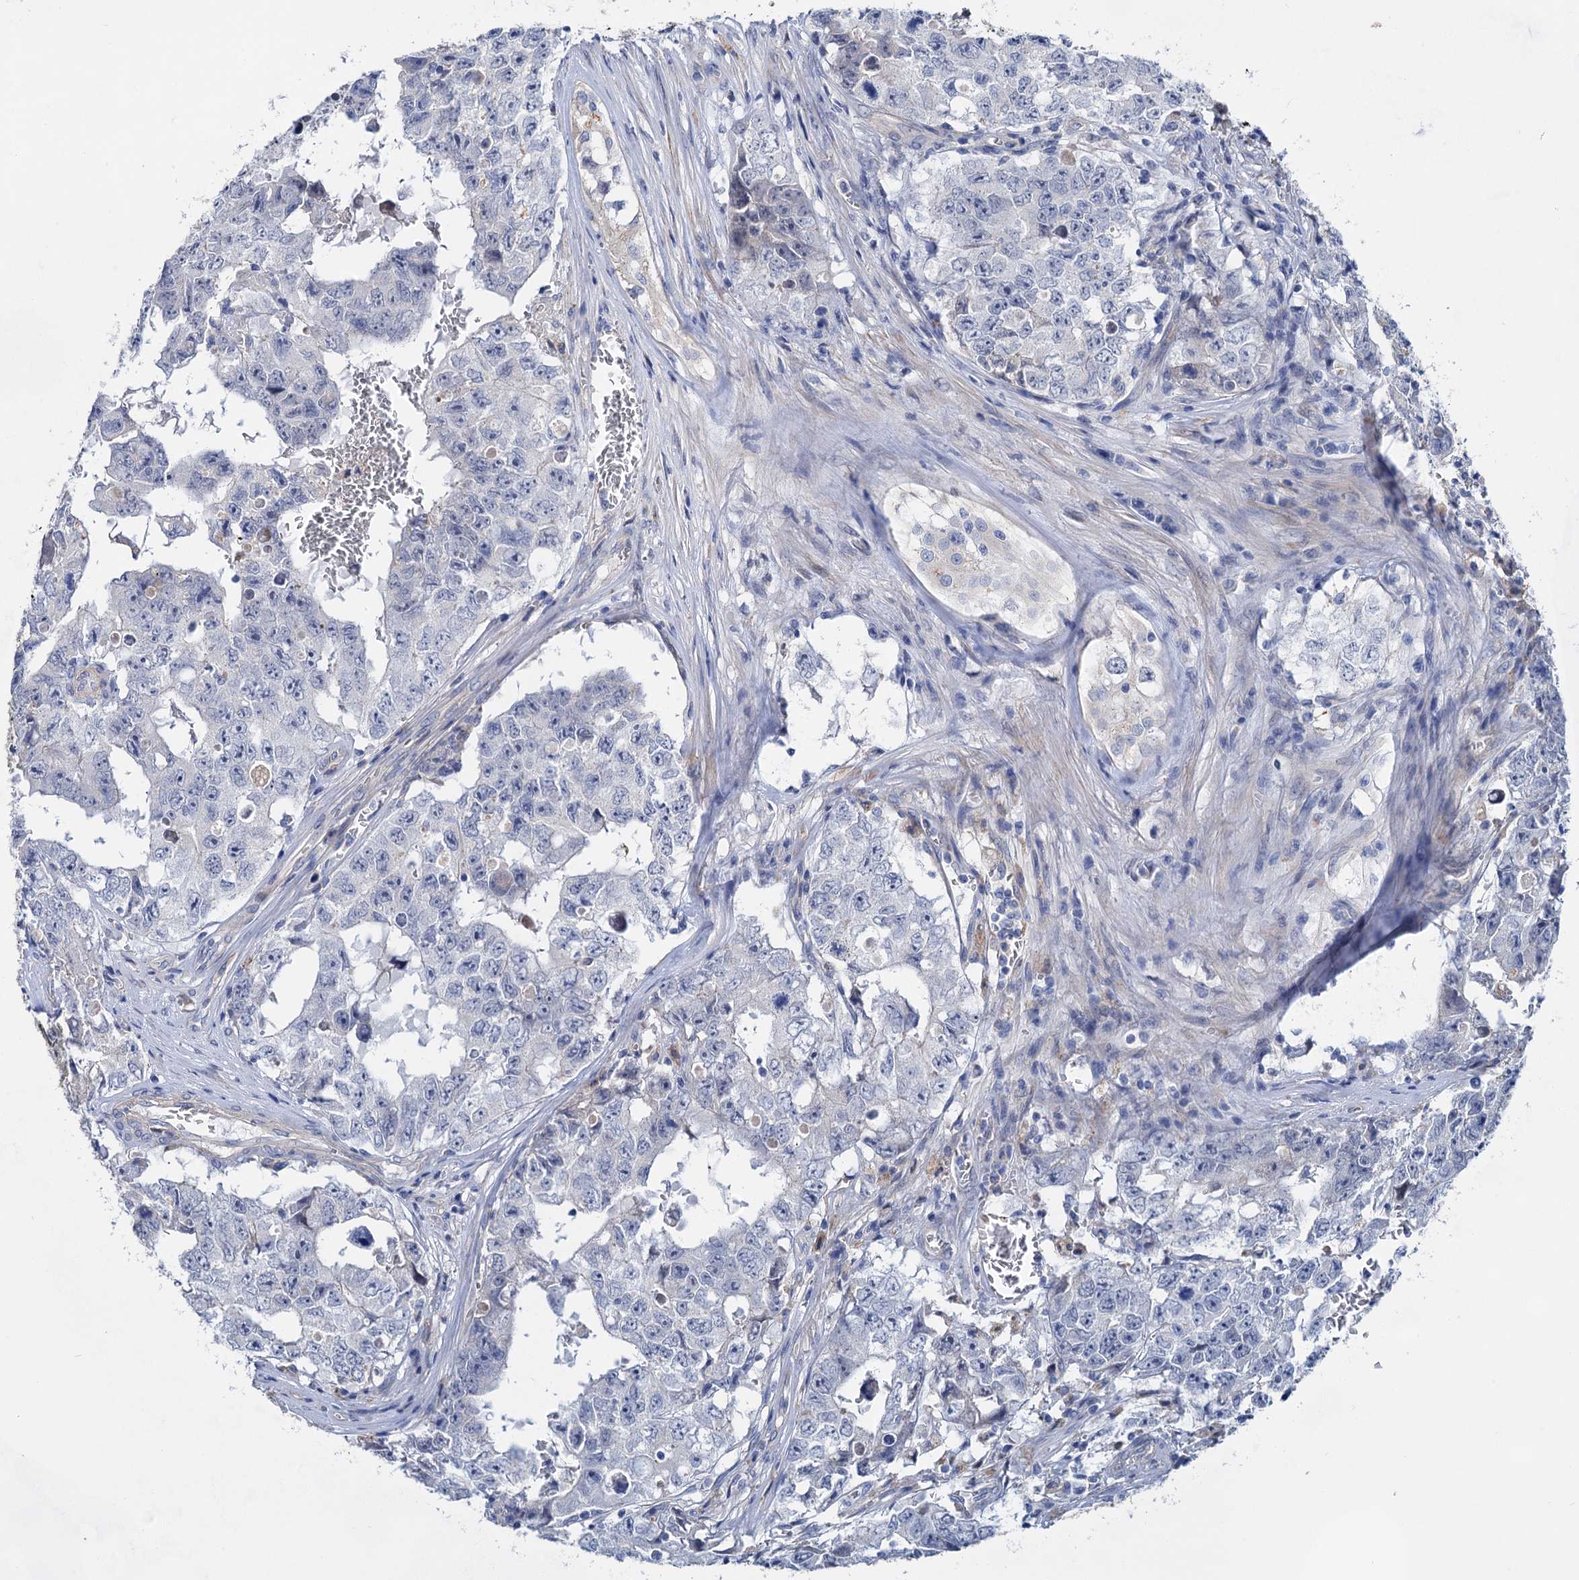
{"staining": {"intensity": "negative", "quantity": "none", "location": "none"}, "tissue": "testis cancer", "cell_type": "Tumor cells", "image_type": "cancer", "snomed": [{"axis": "morphology", "description": "Carcinoma, Embryonal, NOS"}, {"axis": "topography", "description": "Testis"}], "caption": "A photomicrograph of human testis embryonal carcinoma is negative for staining in tumor cells.", "gene": "GPR155", "patient": {"sex": "male", "age": 17}}